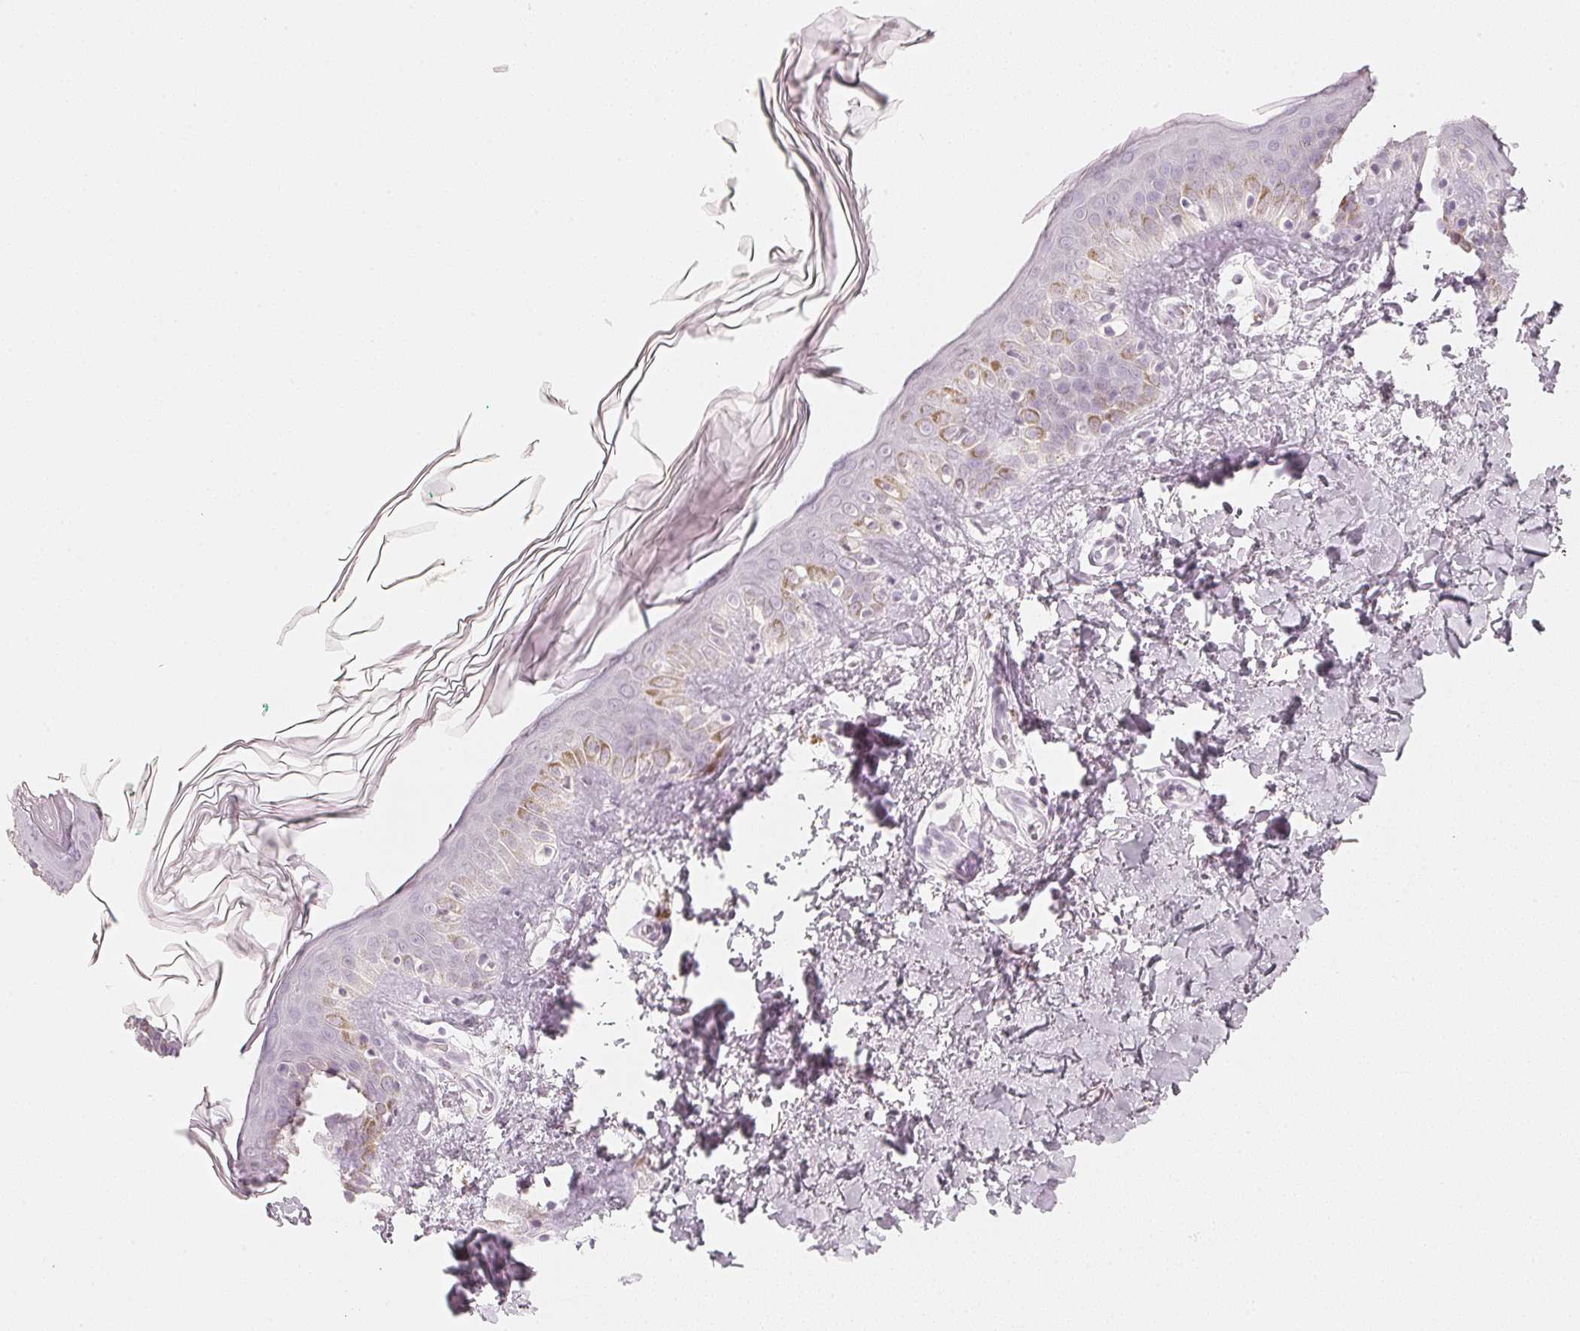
{"staining": {"intensity": "negative", "quantity": "none", "location": "none"}, "tissue": "skin", "cell_type": "Fibroblasts", "image_type": "normal", "snomed": [{"axis": "morphology", "description": "Normal tissue, NOS"}, {"axis": "topography", "description": "Skin"}, {"axis": "topography", "description": "Peripheral nerve tissue"}], "caption": "The immunohistochemistry histopathology image has no significant staining in fibroblasts of skin.", "gene": "SLC22A8", "patient": {"sex": "female", "age": 45}}